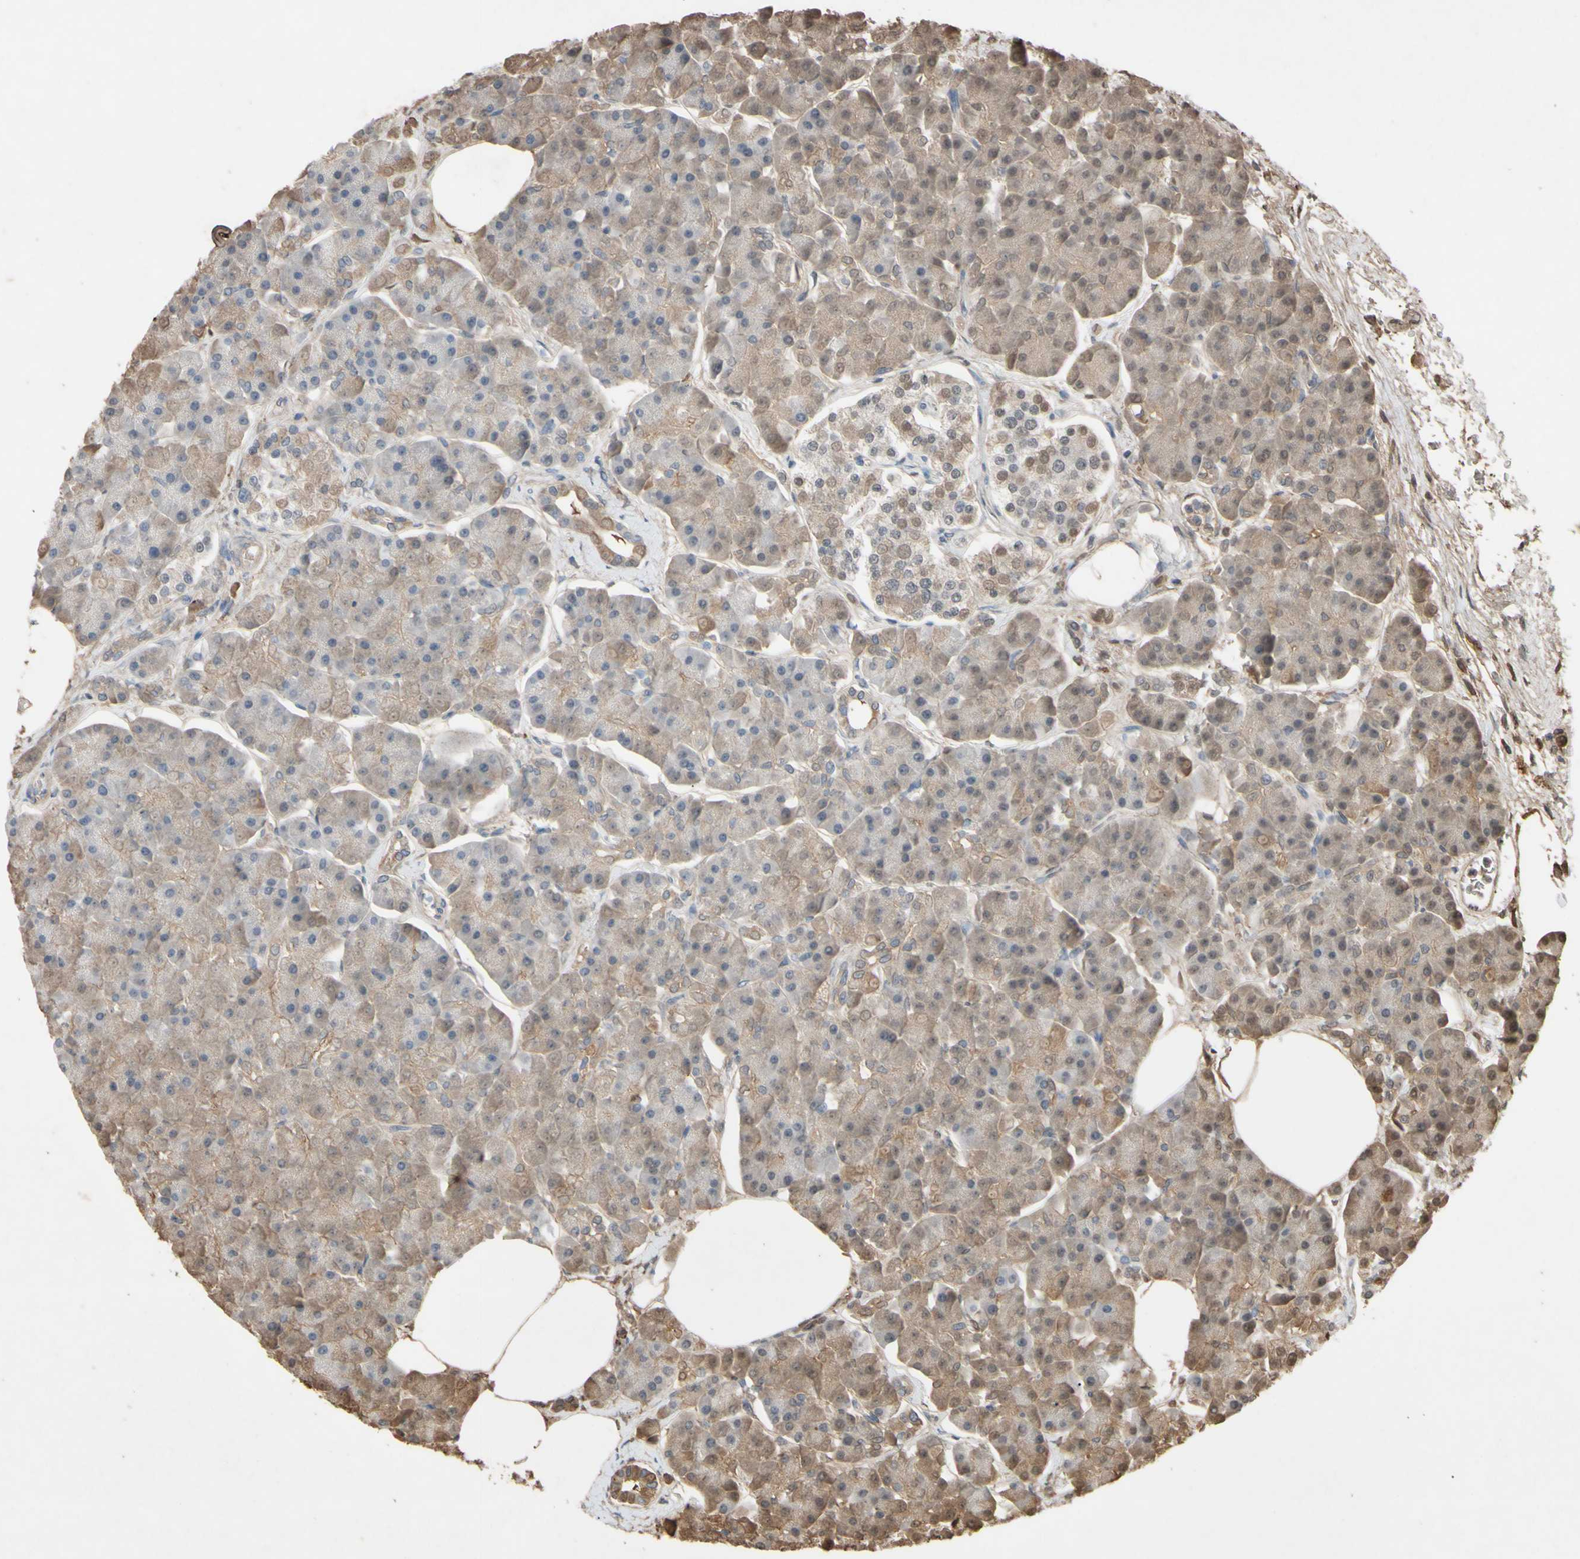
{"staining": {"intensity": "moderate", "quantity": "<25%", "location": "cytoplasmic/membranous"}, "tissue": "pancreas", "cell_type": "Exocrine glandular cells", "image_type": "normal", "snomed": [{"axis": "morphology", "description": "Normal tissue, NOS"}, {"axis": "topography", "description": "Pancreas"}], "caption": "Protein expression analysis of normal pancreas displays moderate cytoplasmic/membranous staining in about <25% of exocrine glandular cells.", "gene": "PTGDS", "patient": {"sex": "female", "age": 70}}